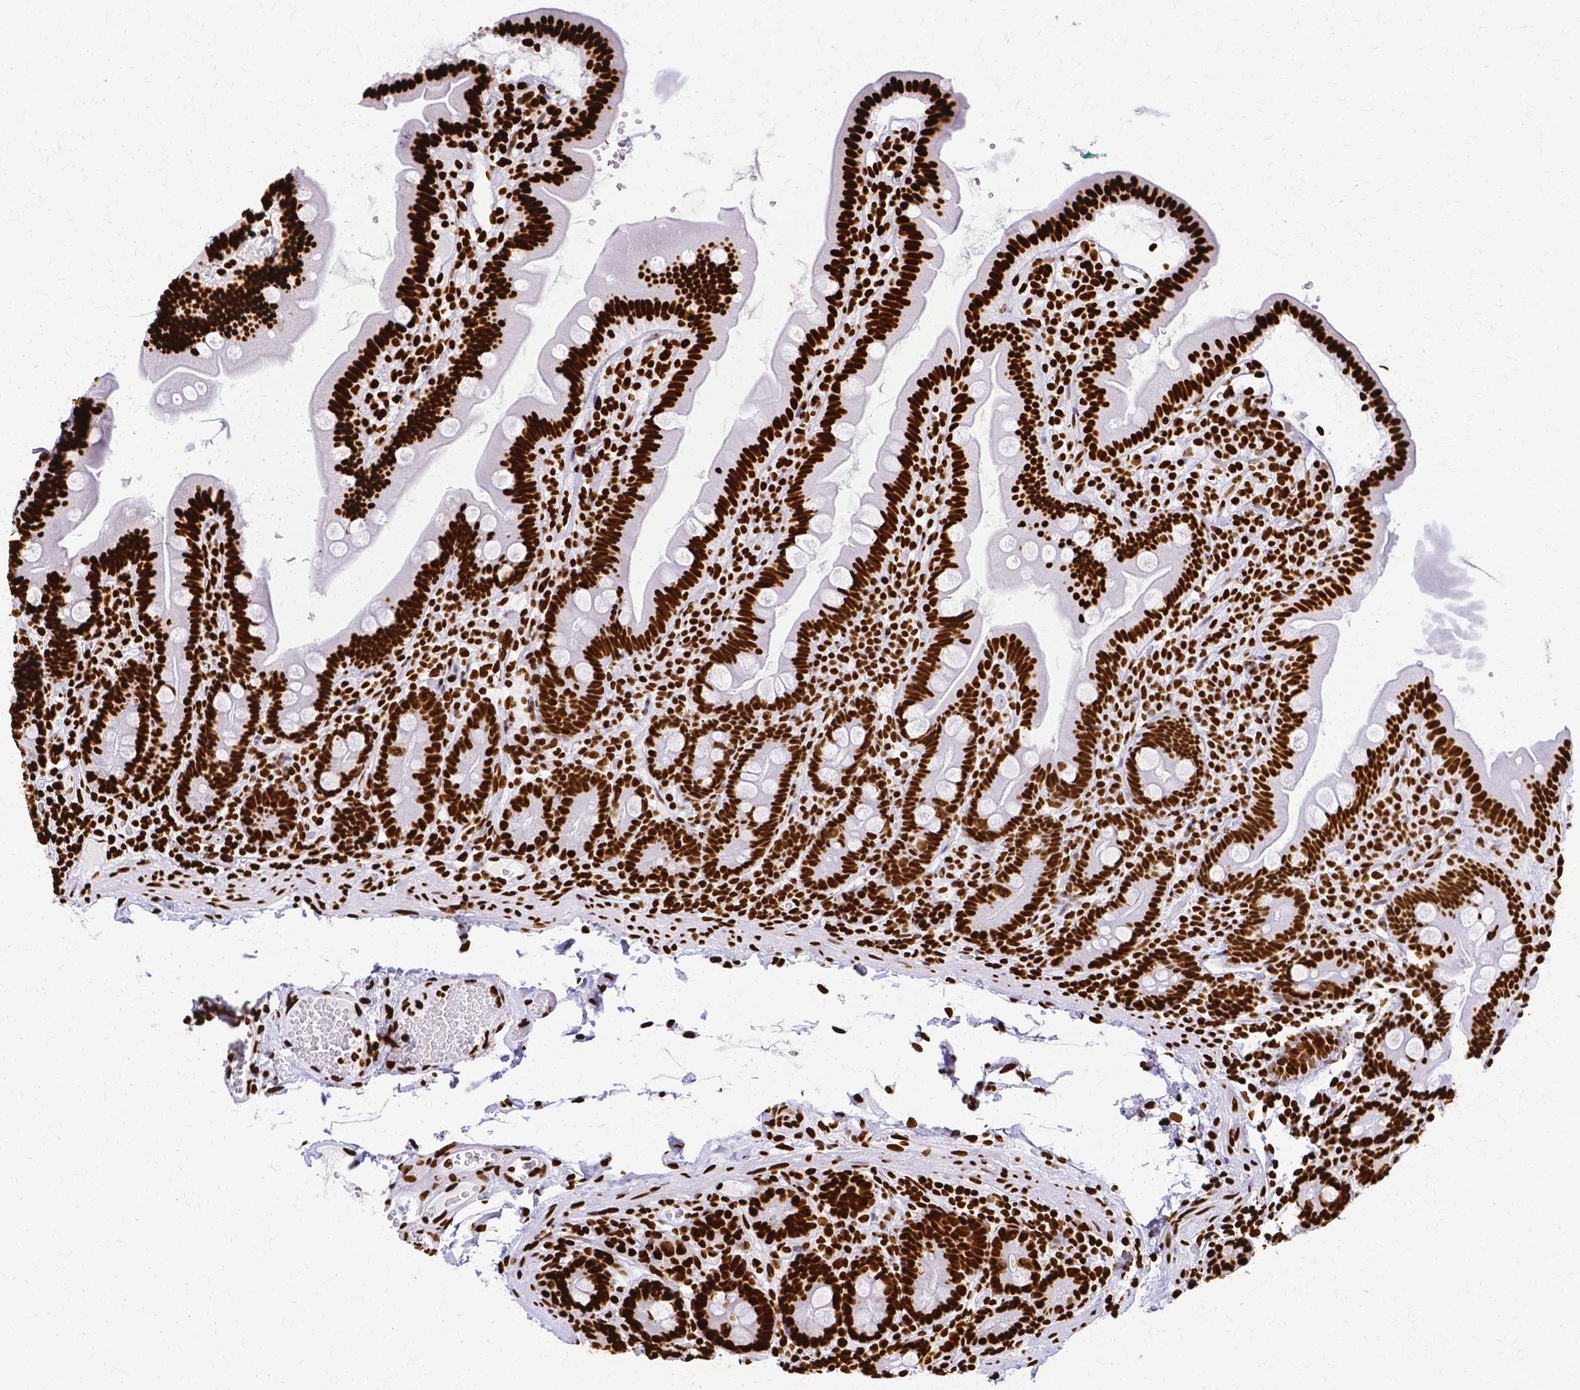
{"staining": {"intensity": "strong", "quantity": ">75%", "location": "nuclear"}, "tissue": "duodenum", "cell_type": "Glandular cells", "image_type": "normal", "snomed": [{"axis": "morphology", "description": "Normal tissue, NOS"}, {"axis": "topography", "description": "Duodenum"}], "caption": "An immunohistochemistry photomicrograph of unremarkable tissue is shown. Protein staining in brown shows strong nuclear positivity in duodenum within glandular cells.", "gene": "SFPQ", "patient": {"sex": "female", "age": 67}}